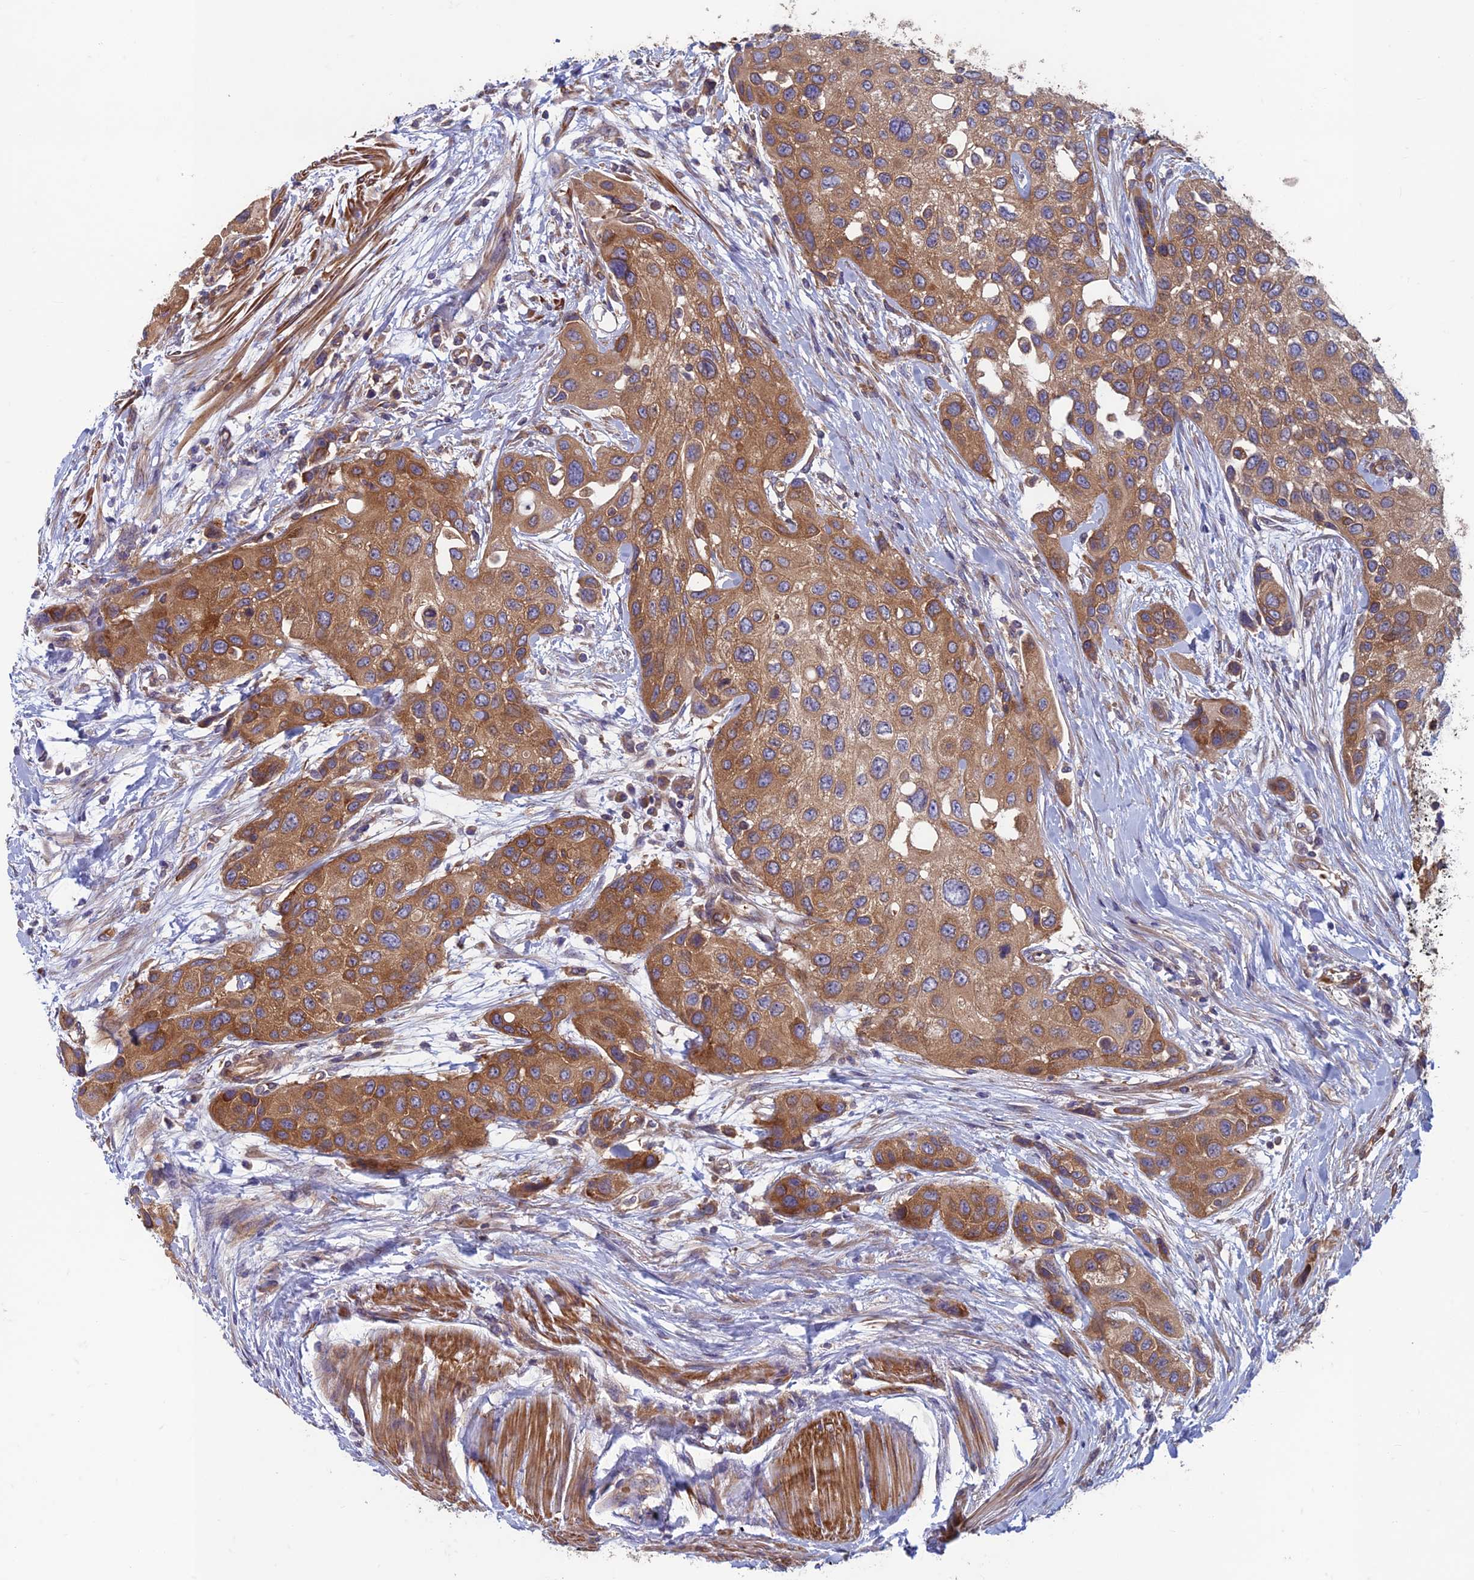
{"staining": {"intensity": "moderate", "quantity": ">75%", "location": "cytoplasmic/membranous"}, "tissue": "urothelial cancer", "cell_type": "Tumor cells", "image_type": "cancer", "snomed": [{"axis": "morphology", "description": "Normal tissue, NOS"}, {"axis": "morphology", "description": "Urothelial carcinoma, High grade"}, {"axis": "topography", "description": "Vascular tissue"}, {"axis": "topography", "description": "Urinary bladder"}], "caption": "This is a histology image of IHC staining of urothelial carcinoma (high-grade), which shows moderate expression in the cytoplasmic/membranous of tumor cells.", "gene": "DNM1L", "patient": {"sex": "female", "age": 56}}